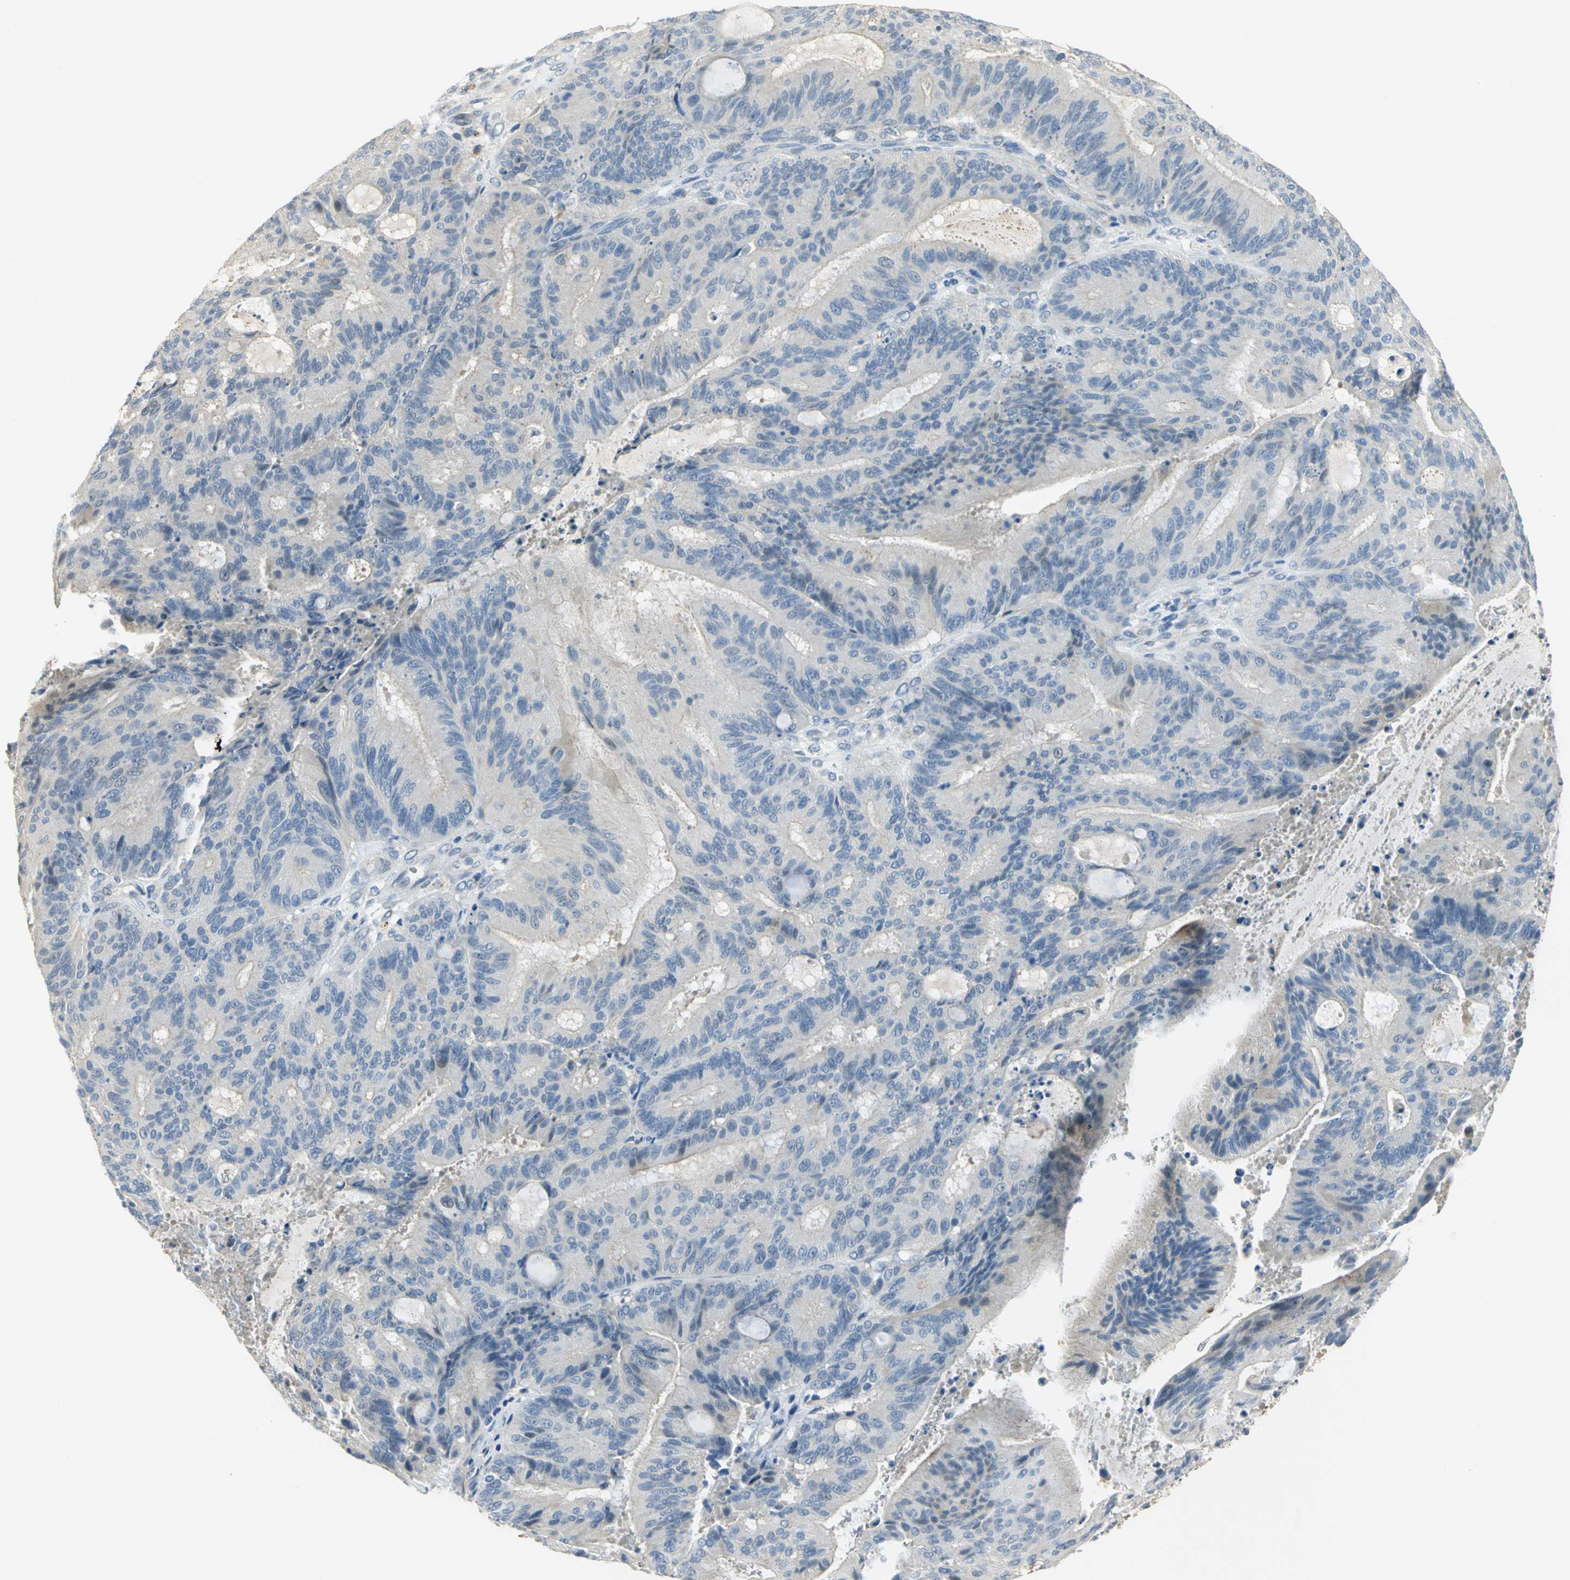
{"staining": {"intensity": "negative", "quantity": "none", "location": "none"}, "tissue": "liver cancer", "cell_type": "Tumor cells", "image_type": "cancer", "snomed": [{"axis": "morphology", "description": "Cholangiocarcinoma"}, {"axis": "topography", "description": "Liver"}], "caption": "IHC of human liver cancer displays no staining in tumor cells.", "gene": "IL17RB", "patient": {"sex": "female", "age": 73}}